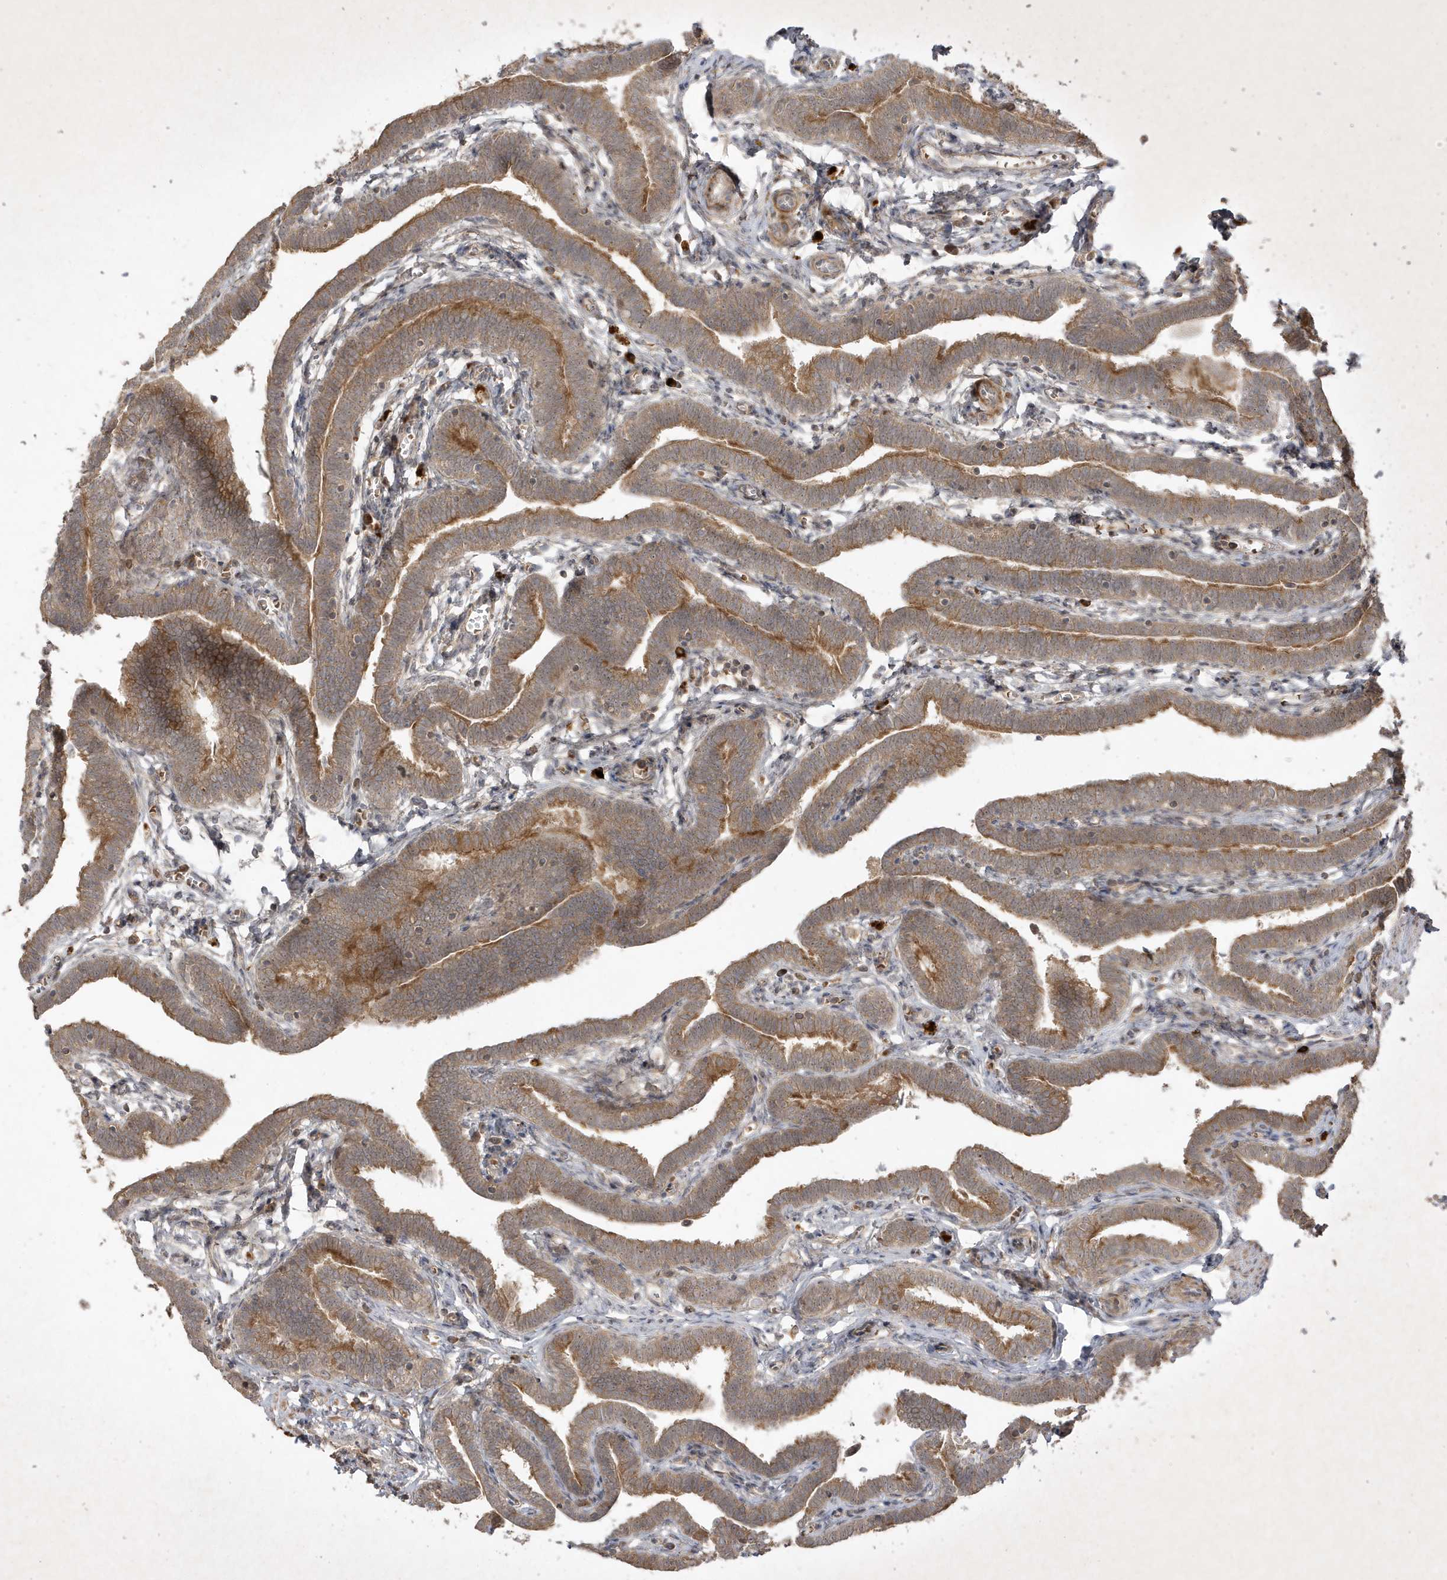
{"staining": {"intensity": "moderate", "quantity": ">75%", "location": "cytoplasmic/membranous"}, "tissue": "fallopian tube", "cell_type": "Glandular cells", "image_type": "normal", "snomed": [{"axis": "morphology", "description": "Normal tissue, NOS"}, {"axis": "topography", "description": "Fallopian tube"}], "caption": "An image of human fallopian tube stained for a protein displays moderate cytoplasmic/membranous brown staining in glandular cells.", "gene": "FAM83C", "patient": {"sex": "female", "age": 36}}